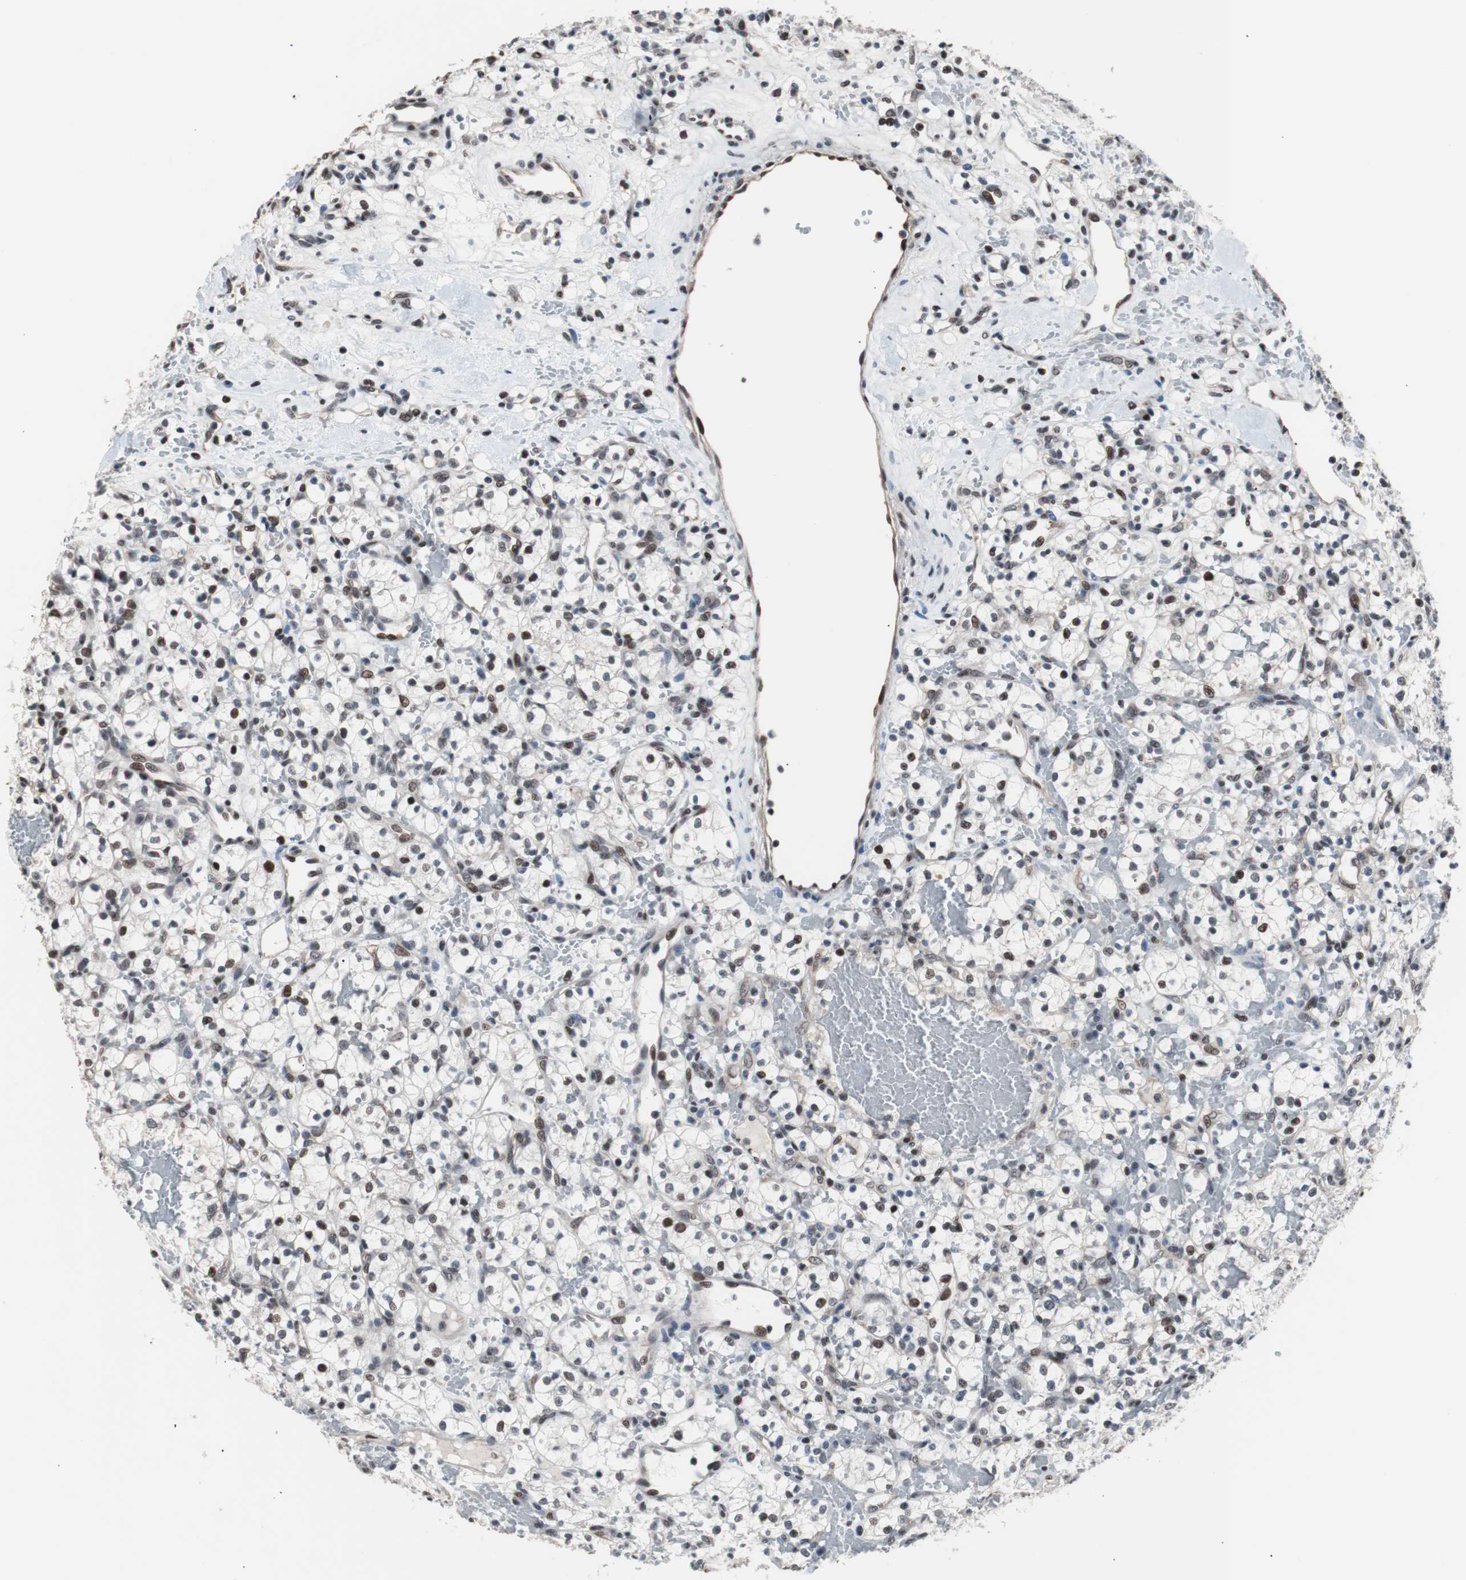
{"staining": {"intensity": "moderate", "quantity": "25%-75%", "location": "nuclear"}, "tissue": "renal cancer", "cell_type": "Tumor cells", "image_type": "cancer", "snomed": [{"axis": "morphology", "description": "Adenocarcinoma, NOS"}, {"axis": "topography", "description": "Kidney"}], "caption": "Renal cancer (adenocarcinoma) stained with DAB (3,3'-diaminobenzidine) immunohistochemistry demonstrates medium levels of moderate nuclear positivity in about 25%-75% of tumor cells.", "gene": "POGZ", "patient": {"sex": "female", "age": 60}}